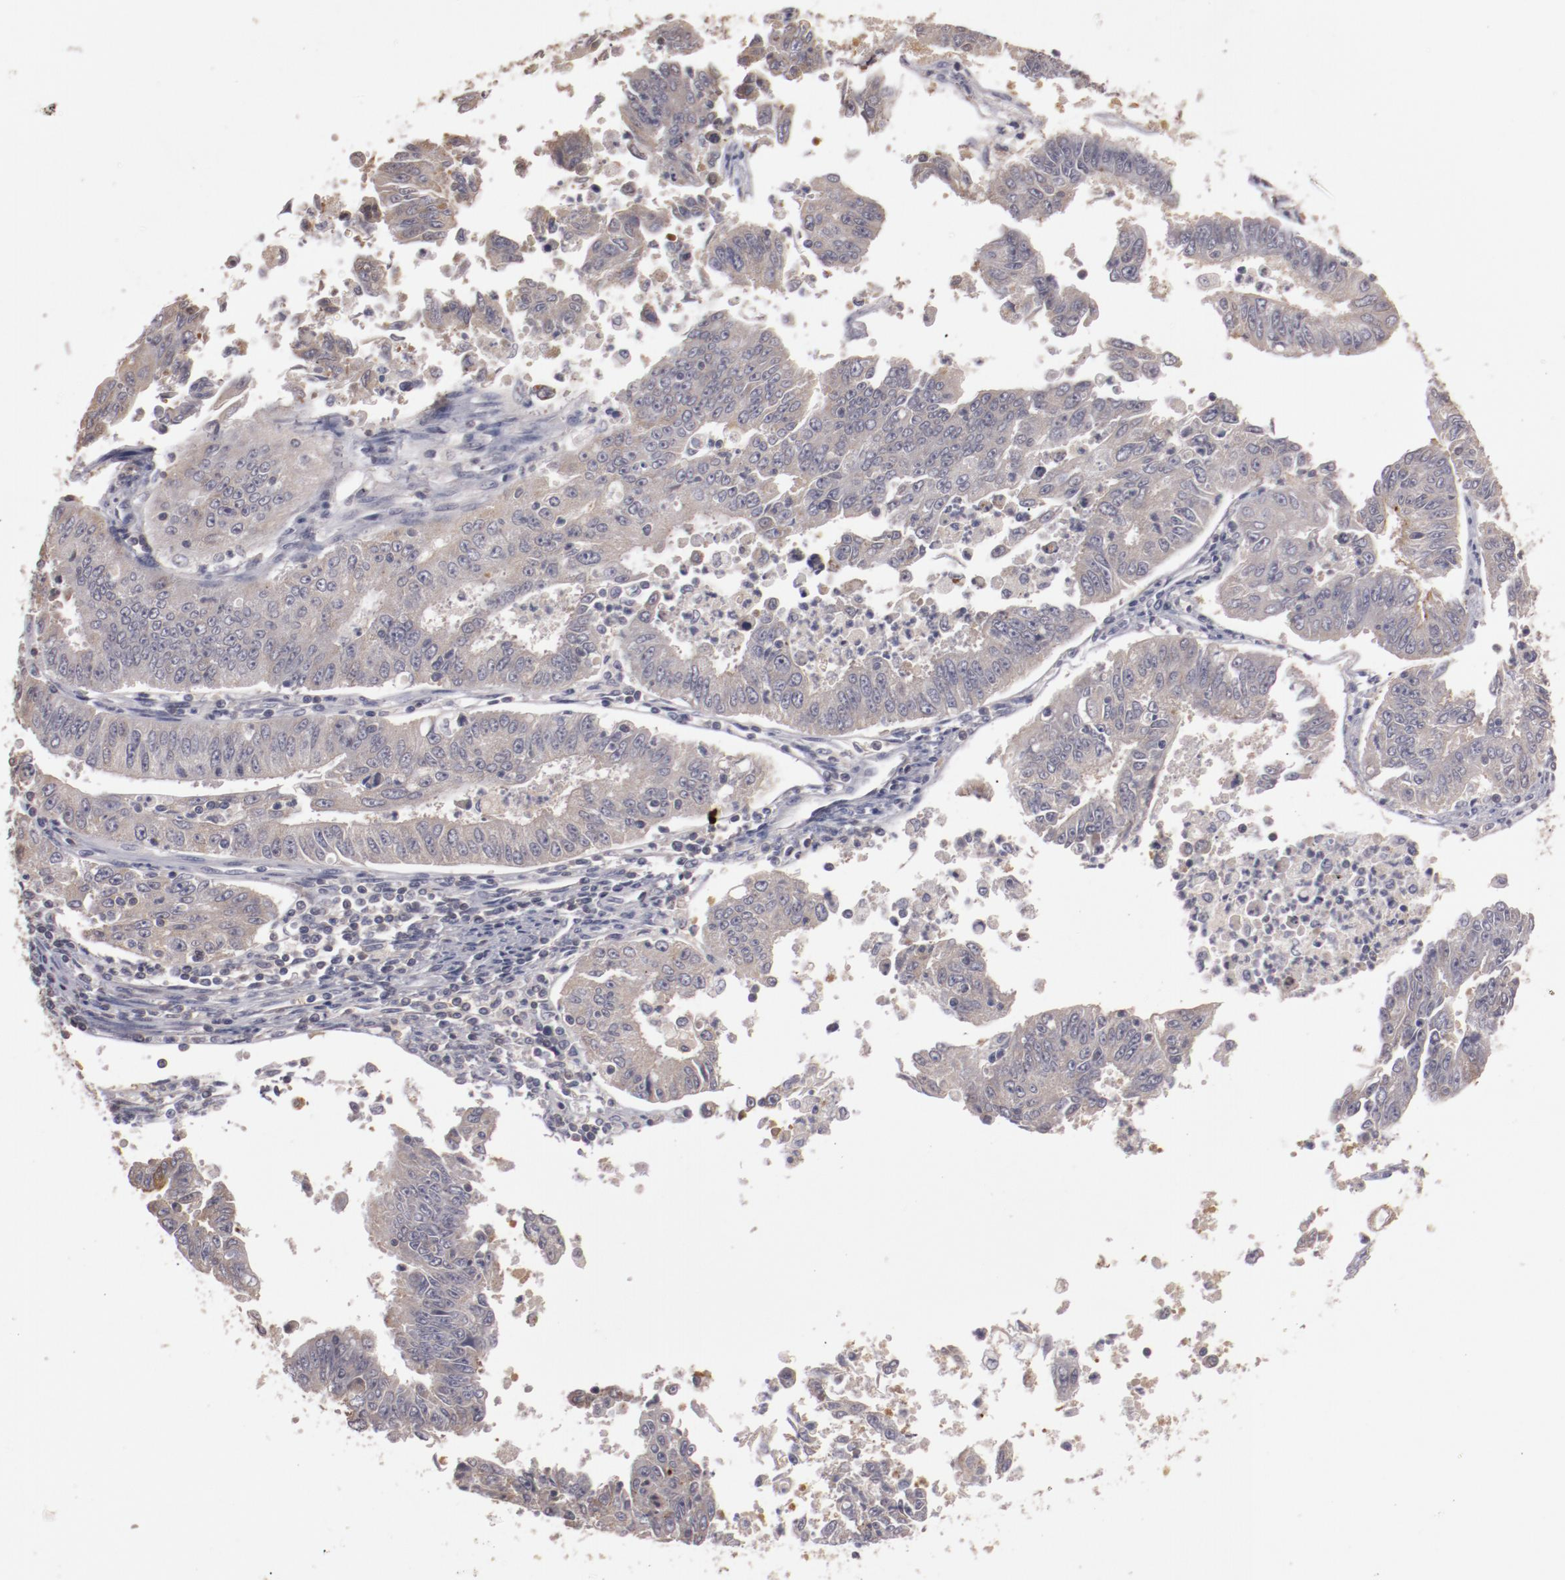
{"staining": {"intensity": "negative", "quantity": "none", "location": "none"}, "tissue": "endometrial cancer", "cell_type": "Tumor cells", "image_type": "cancer", "snomed": [{"axis": "morphology", "description": "Adenocarcinoma, NOS"}, {"axis": "topography", "description": "Endometrium"}], "caption": "Protein analysis of adenocarcinoma (endometrial) demonstrates no significant expression in tumor cells.", "gene": "MBL2", "patient": {"sex": "female", "age": 42}}